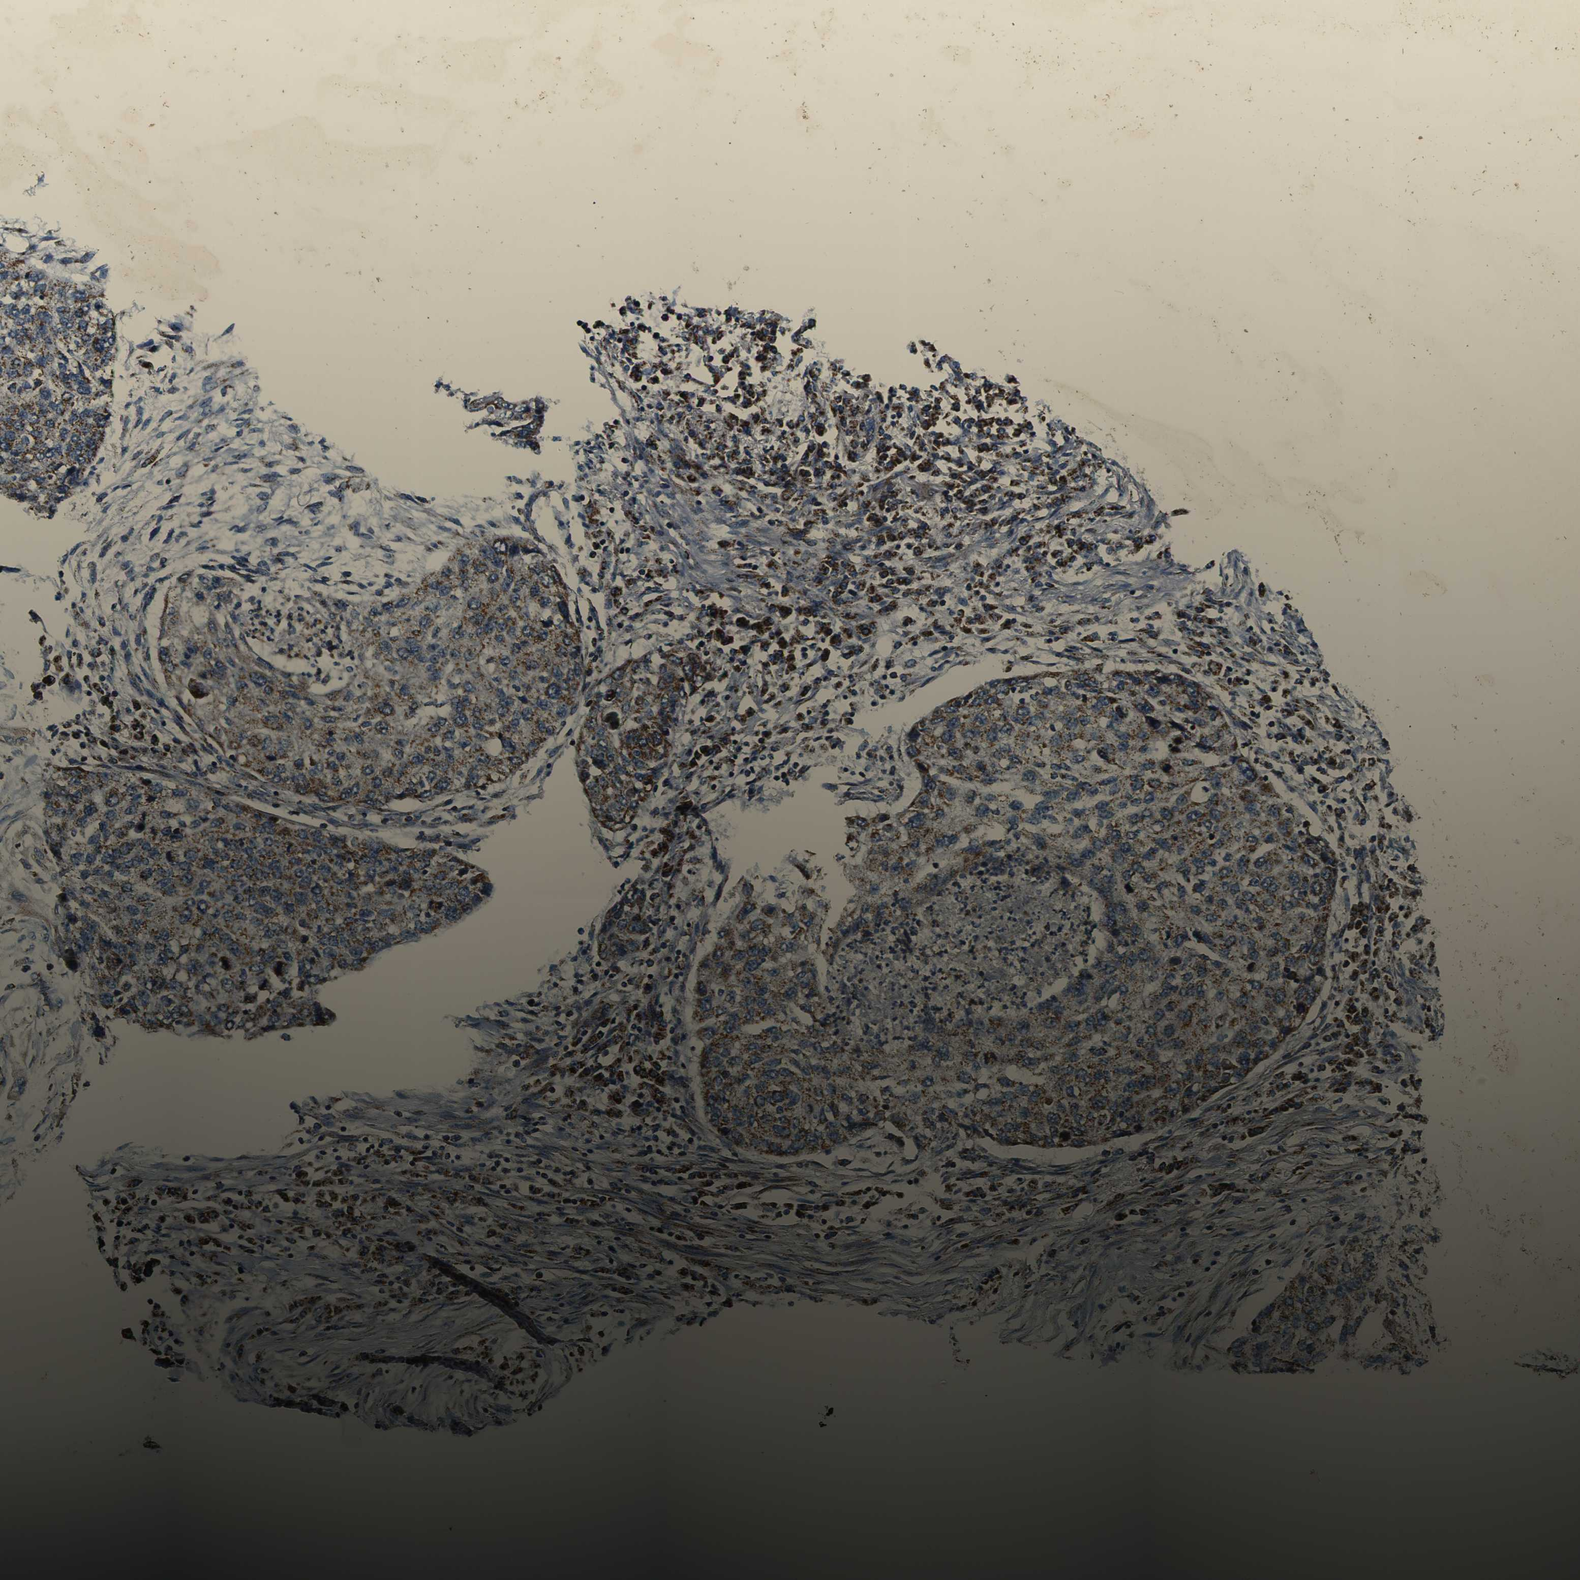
{"staining": {"intensity": "moderate", "quantity": ">75%", "location": "cytoplasmic/membranous"}, "tissue": "lung cancer", "cell_type": "Tumor cells", "image_type": "cancer", "snomed": [{"axis": "morphology", "description": "Squamous cell carcinoma, NOS"}, {"axis": "topography", "description": "Lung"}], "caption": "Lung cancer (squamous cell carcinoma) was stained to show a protein in brown. There is medium levels of moderate cytoplasmic/membranous expression in about >75% of tumor cells. (Stains: DAB in brown, nuclei in blue, Microscopy: brightfield microscopy at high magnification).", "gene": "PTRH2", "patient": {"sex": "female", "age": 63}}